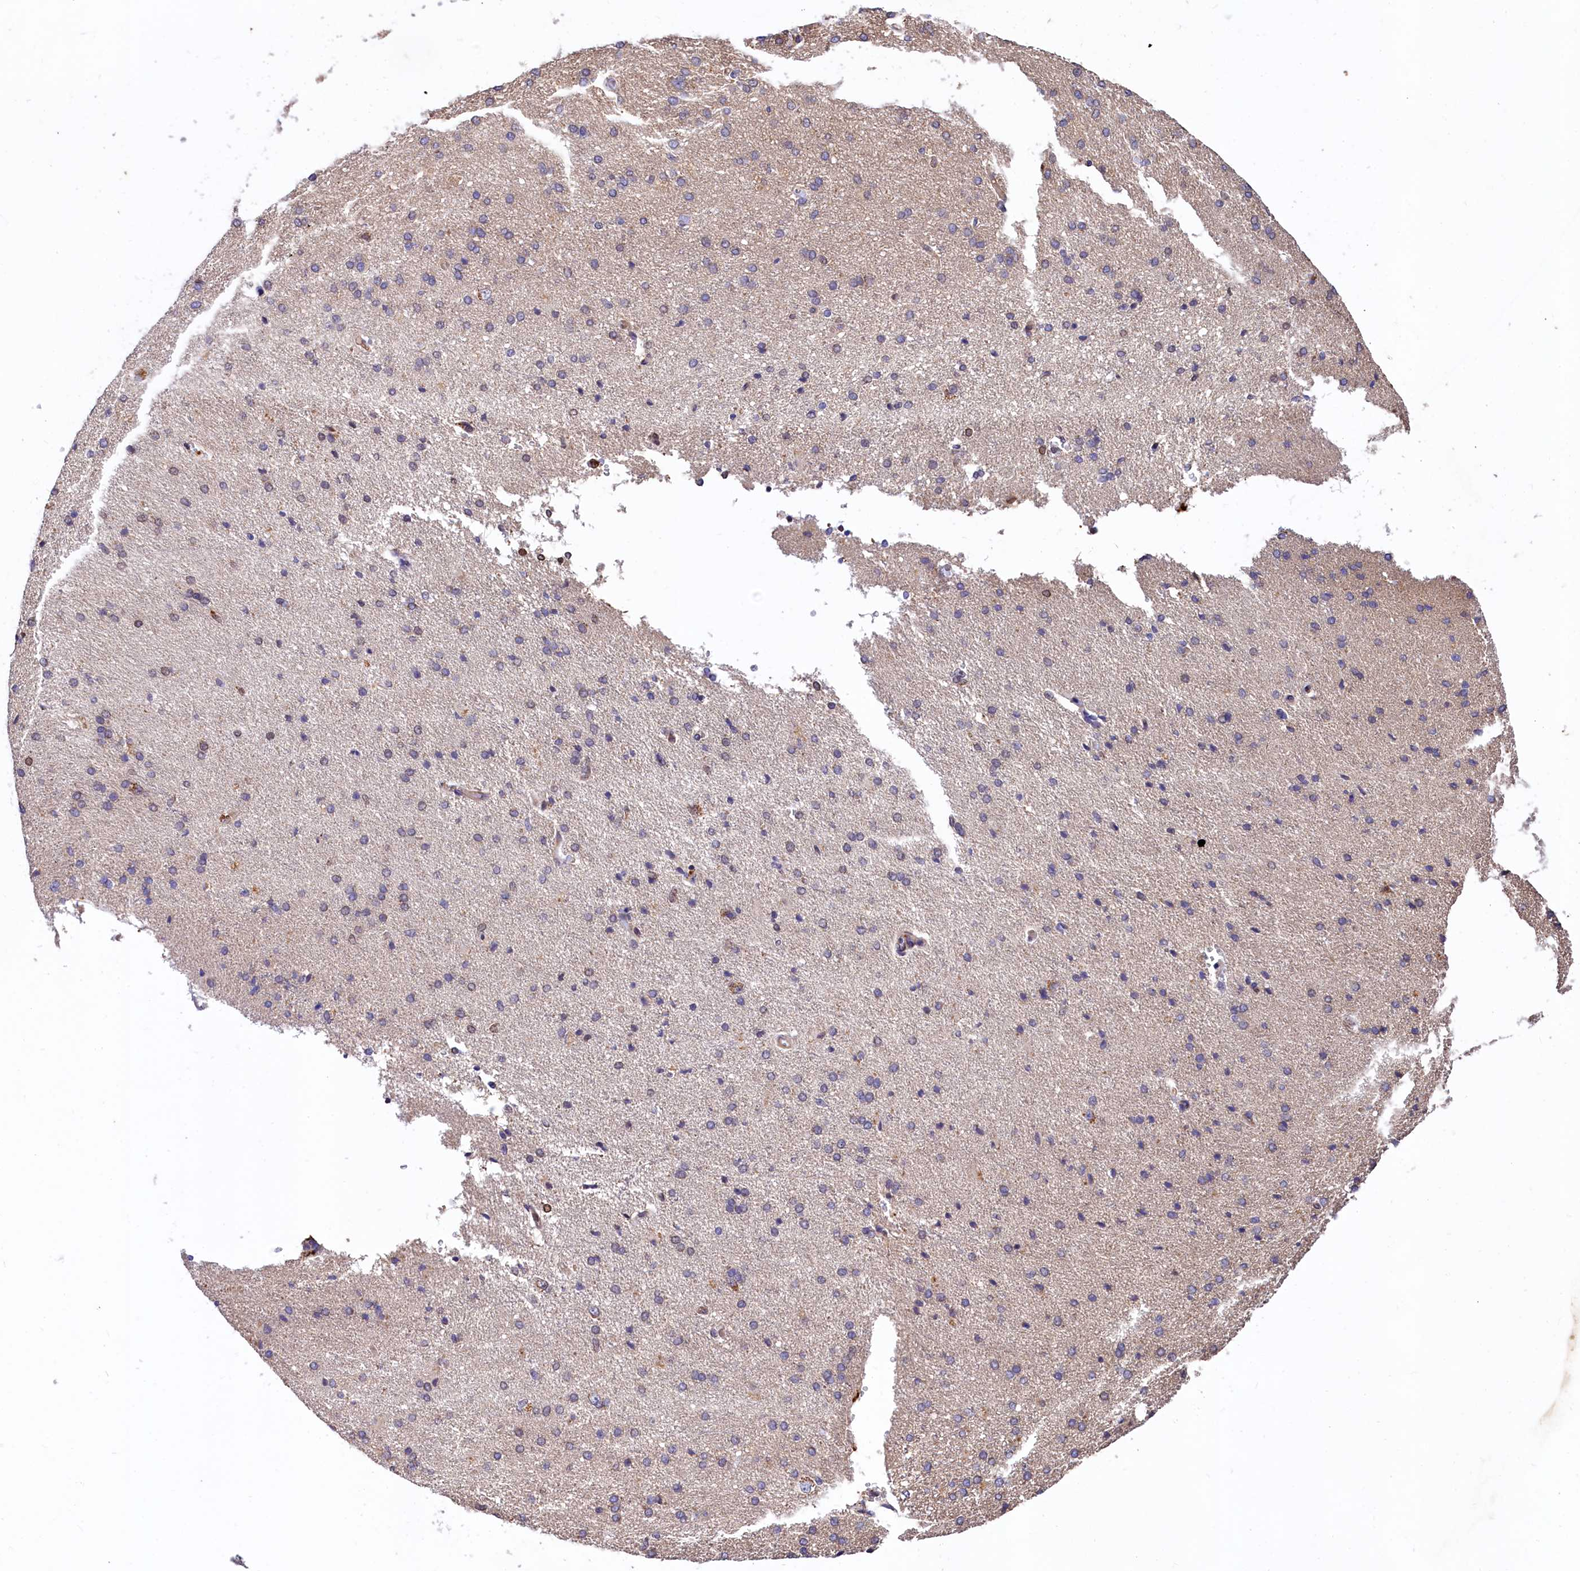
{"staining": {"intensity": "negative", "quantity": "none", "location": "none"}, "tissue": "cerebral cortex", "cell_type": "Endothelial cells", "image_type": "normal", "snomed": [{"axis": "morphology", "description": "Normal tissue, NOS"}, {"axis": "topography", "description": "Cerebral cortex"}], "caption": "Immunohistochemistry histopathology image of benign cerebral cortex: cerebral cortex stained with DAB demonstrates no significant protein staining in endothelial cells.", "gene": "EPS8L2", "patient": {"sex": "male", "age": 62}}